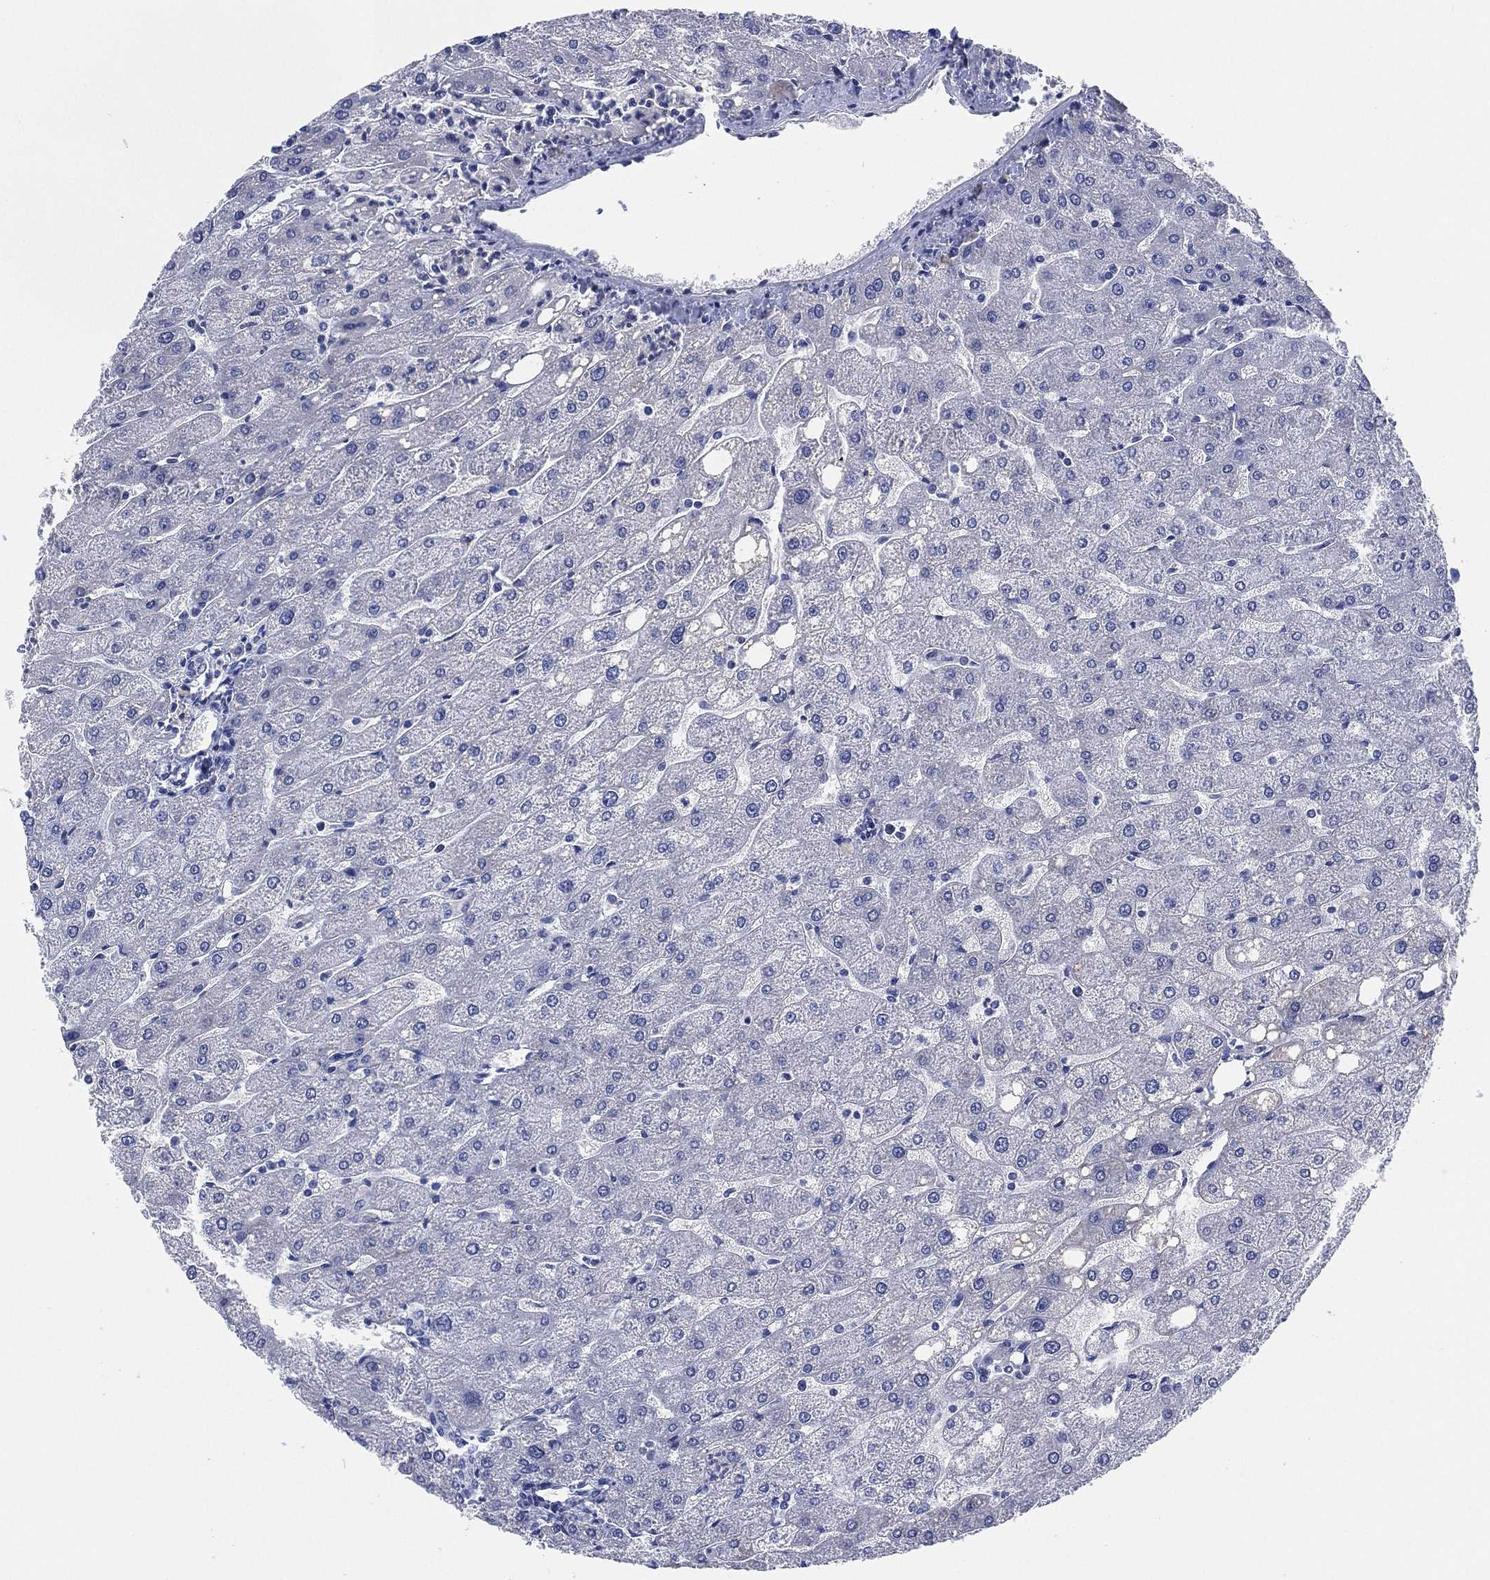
{"staining": {"intensity": "negative", "quantity": "none", "location": "none"}, "tissue": "liver", "cell_type": "Cholangiocytes", "image_type": "normal", "snomed": [{"axis": "morphology", "description": "Normal tissue, NOS"}, {"axis": "topography", "description": "Liver"}], "caption": "High power microscopy image of an immunohistochemistry photomicrograph of benign liver, revealing no significant expression in cholangiocytes.", "gene": "SLC9C2", "patient": {"sex": "male", "age": 67}}